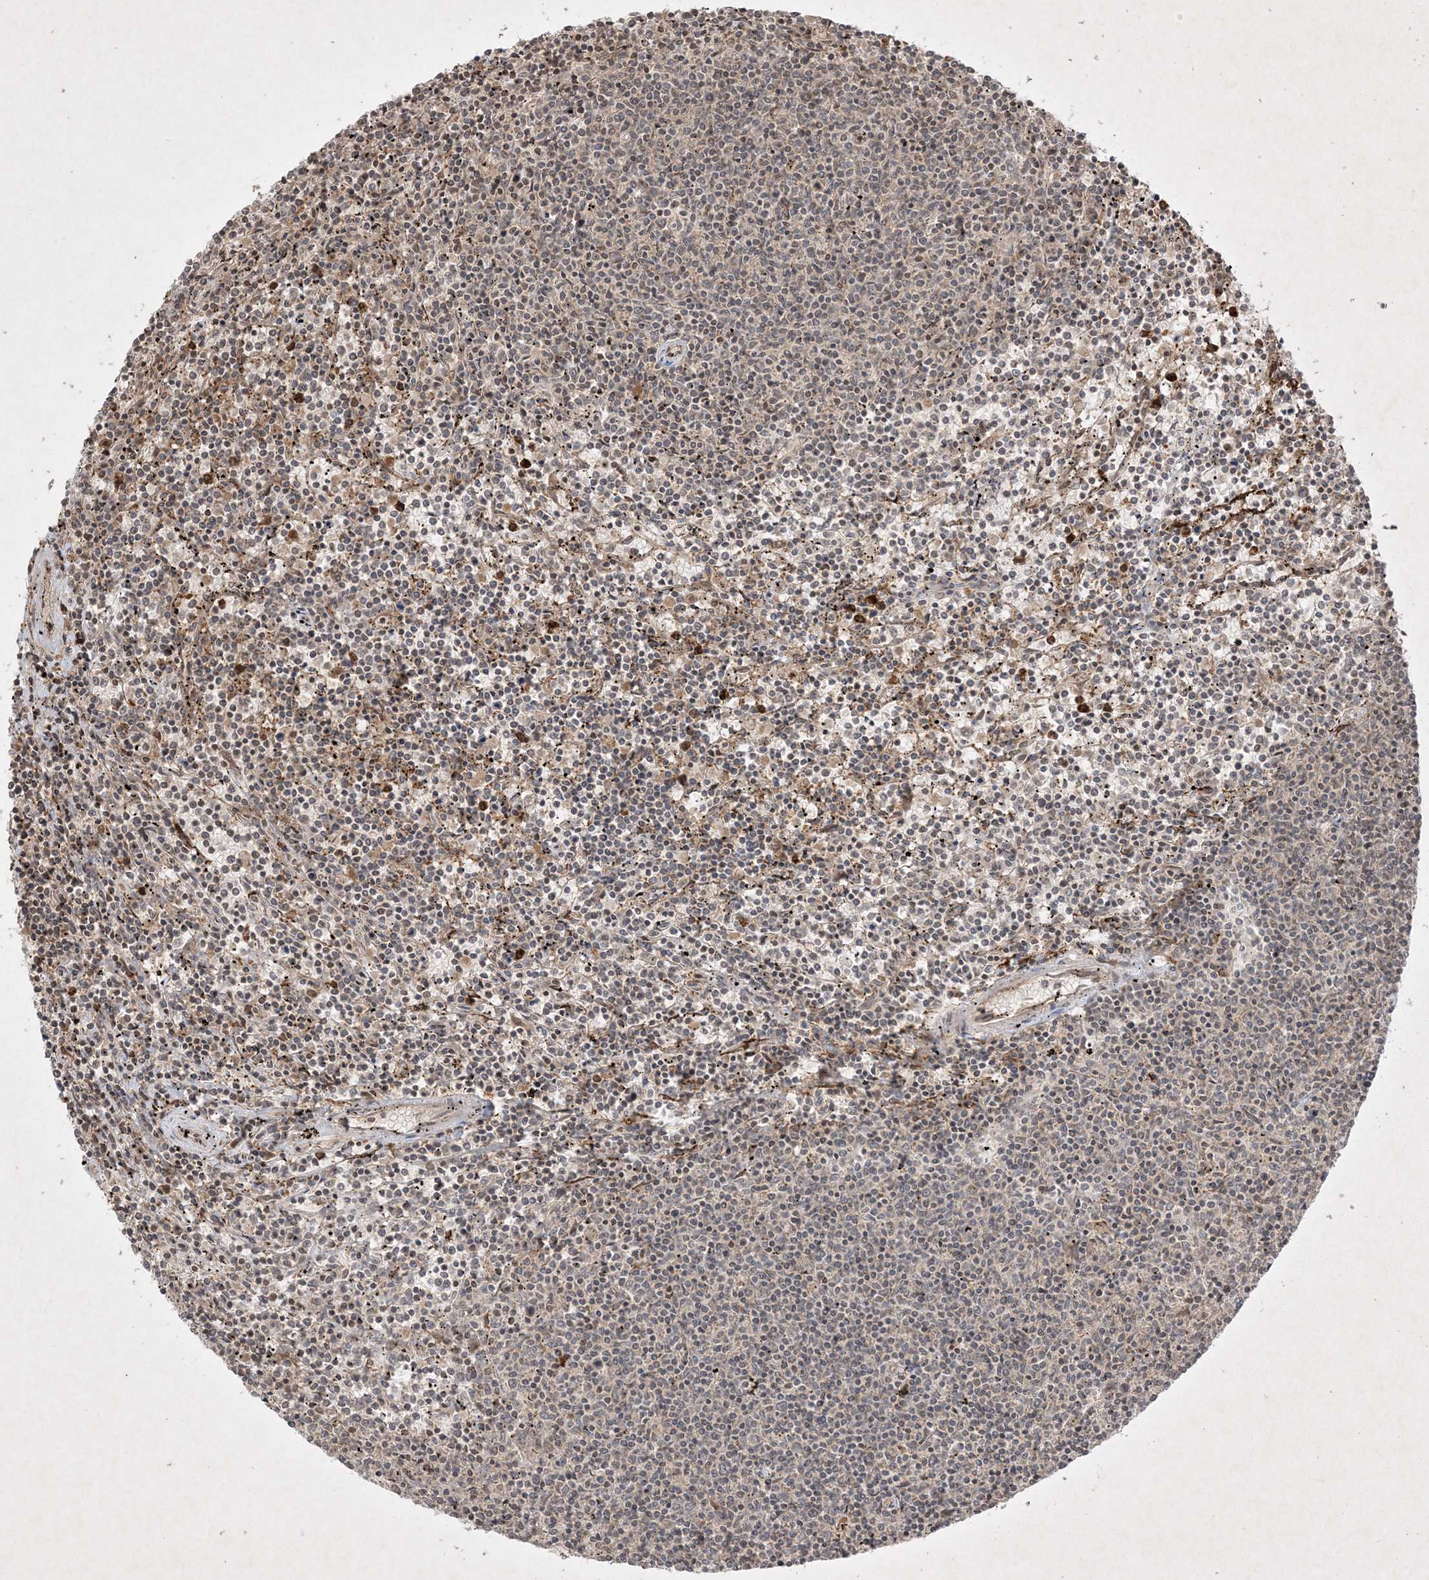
{"staining": {"intensity": "negative", "quantity": "none", "location": "none"}, "tissue": "lymphoma", "cell_type": "Tumor cells", "image_type": "cancer", "snomed": [{"axis": "morphology", "description": "Malignant lymphoma, non-Hodgkin's type, Low grade"}, {"axis": "topography", "description": "Spleen"}], "caption": "IHC micrograph of neoplastic tissue: lymphoma stained with DAB (3,3'-diaminobenzidine) exhibits no significant protein positivity in tumor cells.", "gene": "PTK6", "patient": {"sex": "female", "age": 50}}